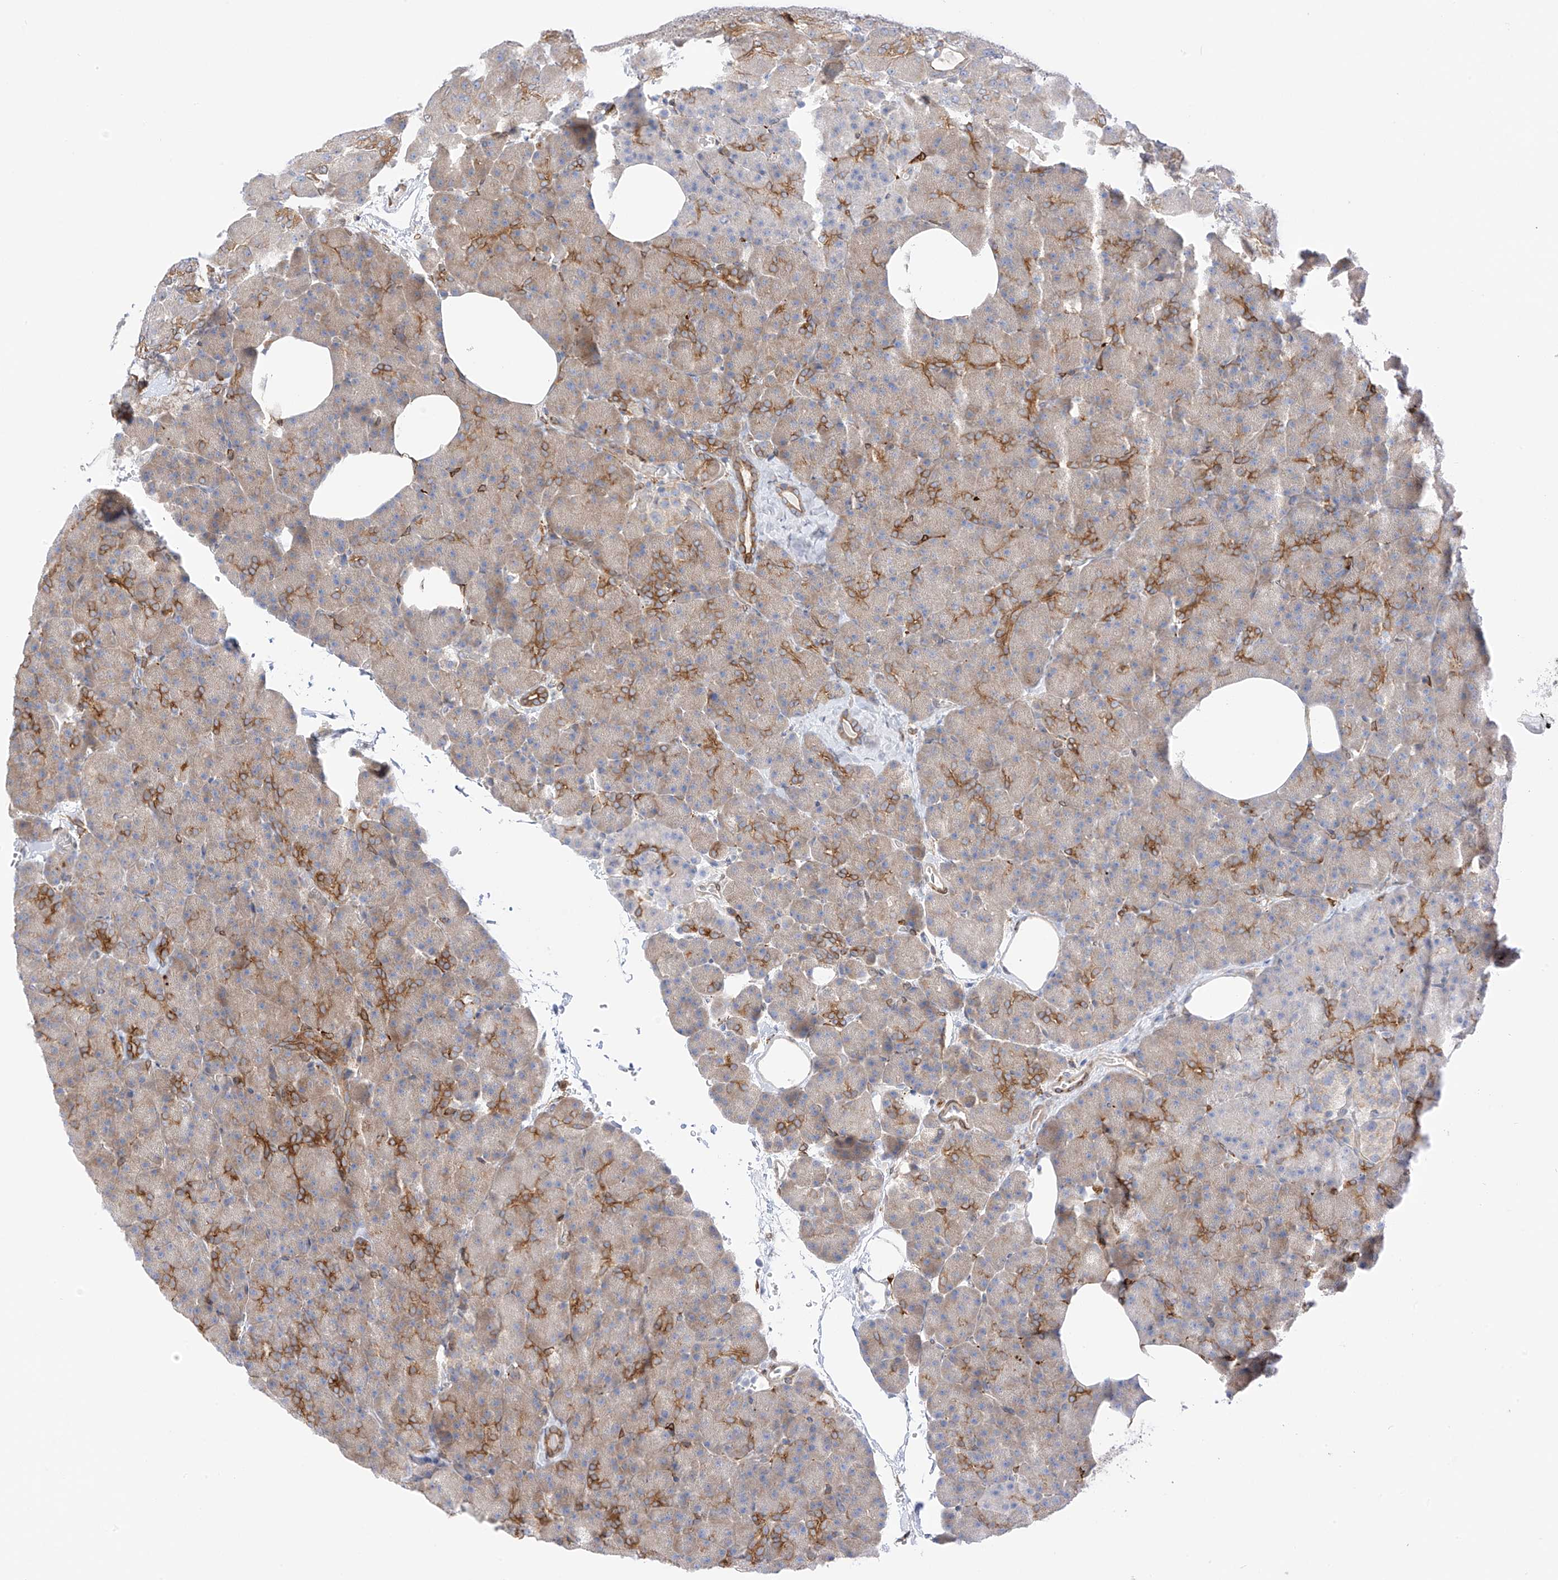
{"staining": {"intensity": "strong", "quantity": "<25%", "location": "cytoplasmic/membranous"}, "tissue": "pancreas", "cell_type": "Exocrine glandular cells", "image_type": "normal", "snomed": [{"axis": "morphology", "description": "Normal tissue, NOS"}, {"axis": "morphology", "description": "Carcinoid, malignant, NOS"}, {"axis": "topography", "description": "Pancreas"}], "caption": "Pancreas stained for a protein (brown) shows strong cytoplasmic/membranous positive staining in approximately <25% of exocrine glandular cells.", "gene": "PCYOX1", "patient": {"sex": "female", "age": 35}}